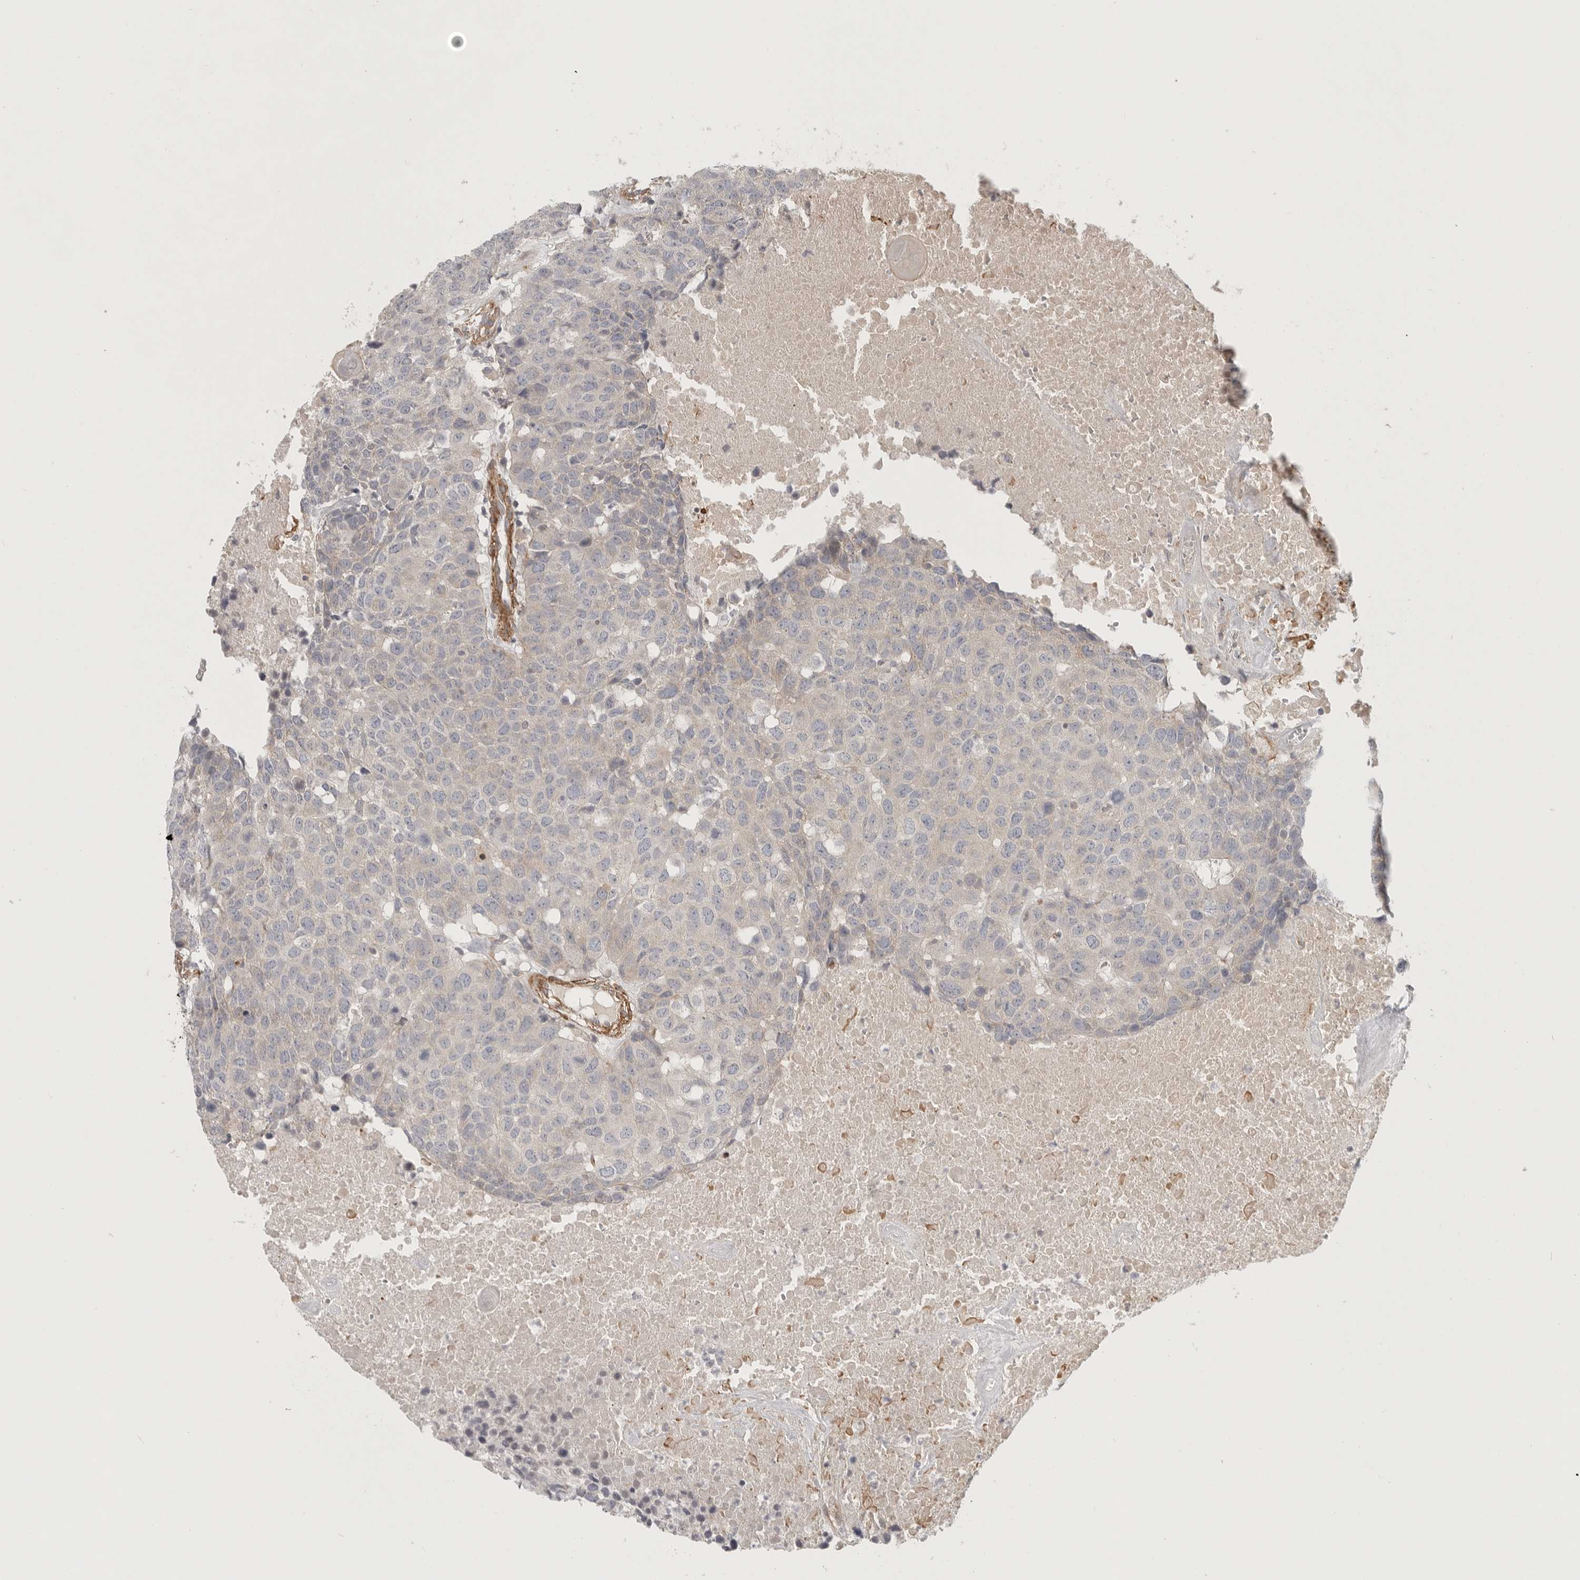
{"staining": {"intensity": "negative", "quantity": "none", "location": "none"}, "tissue": "head and neck cancer", "cell_type": "Tumor cells", "image_type": "cancer", "snomed": [{"axis": "morphology", "description": "Squamous cell carcinoma, NOS"}, {"axis": "topography", "description": "Head-Neck"}], "caption": "Human squamous cell carcinoma (head and neck) stained for a protein using immunohistochemistry (IHC) exhibits no positivity in tumor cells.", "gene": "LONRF1", "patient": {"sex": "male", "age": 66}}